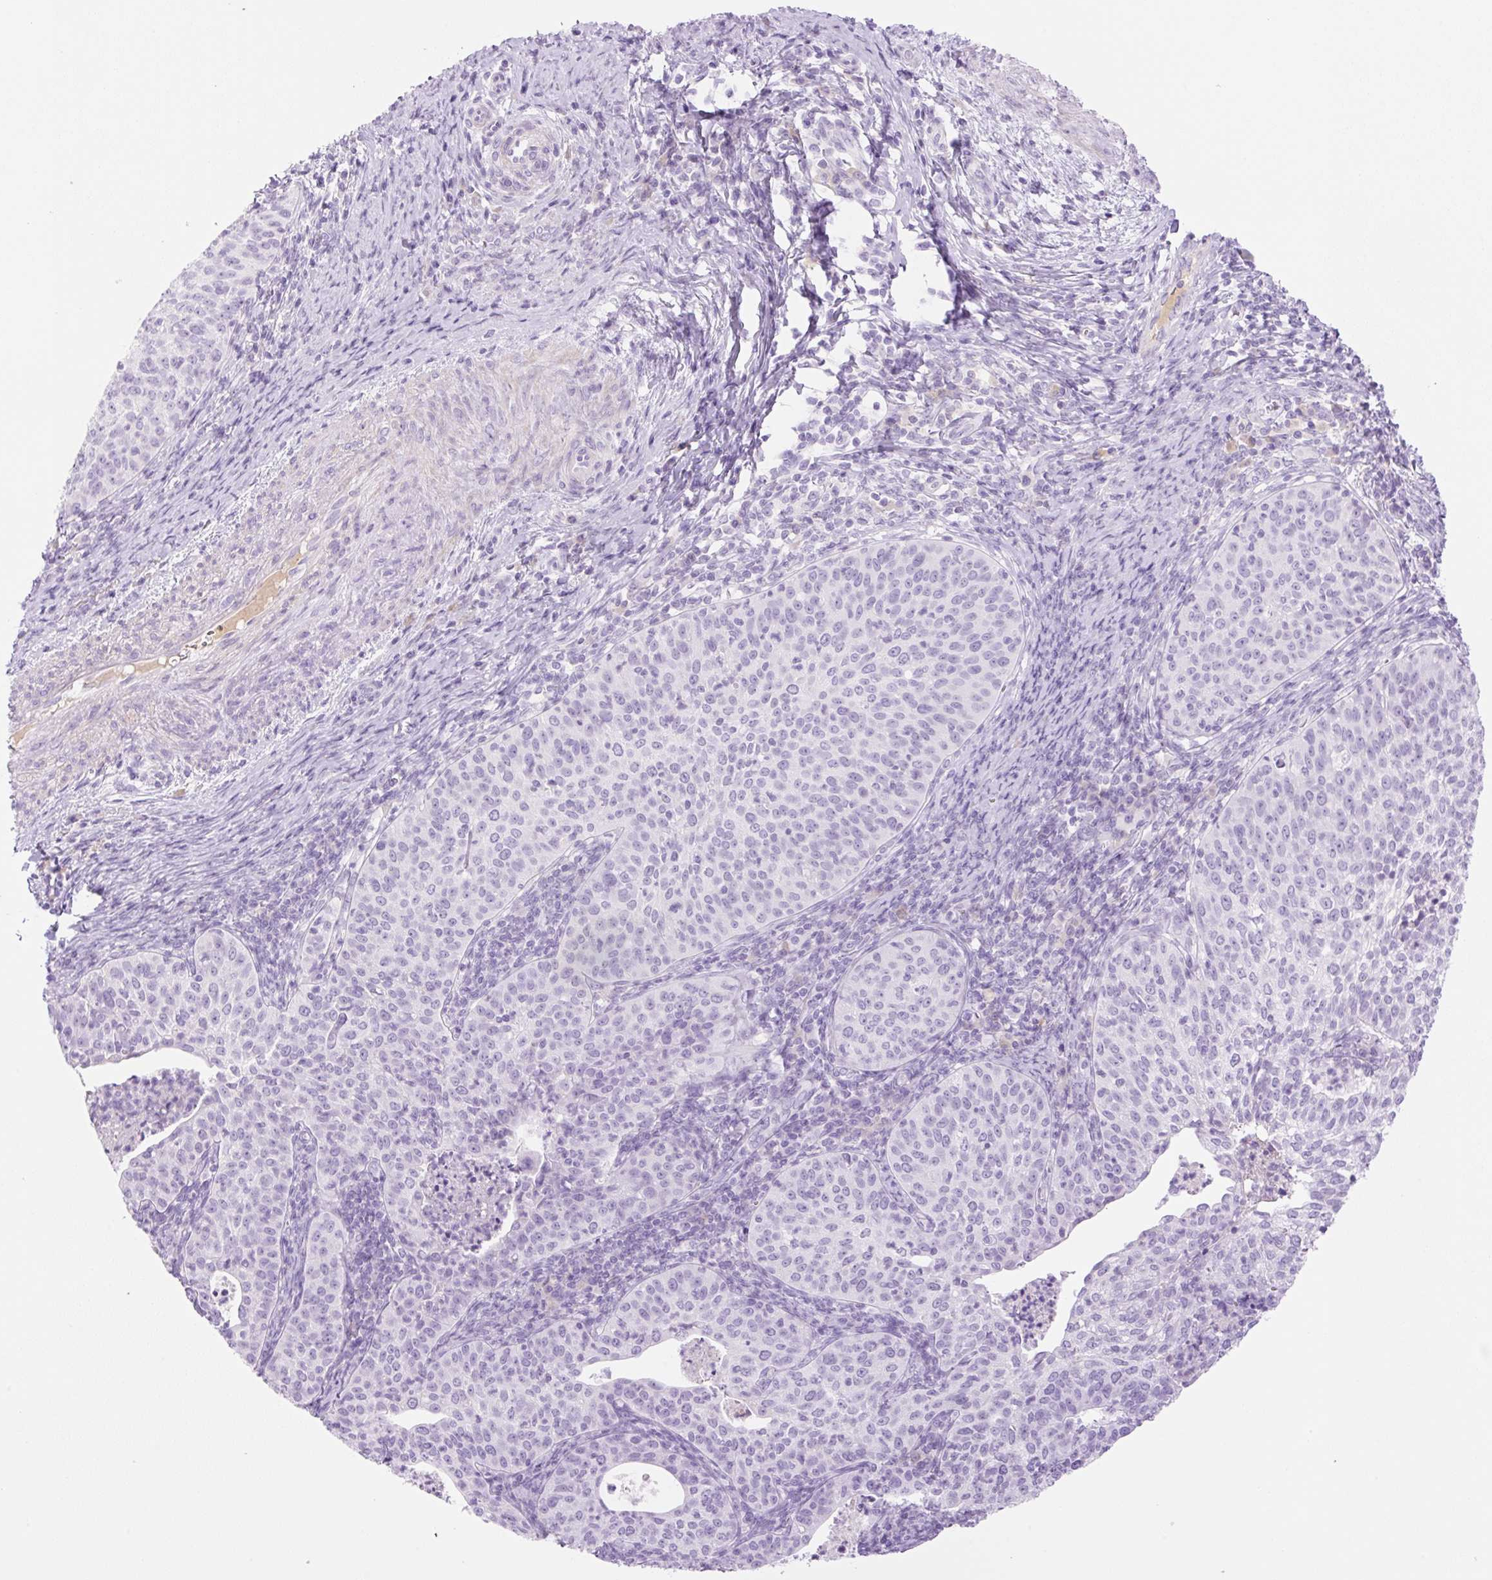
{"staining": {"intensity": "negative", "quantity": "none", "location": "none"}, "tissue": "cervical cancer", "cell_type": "Tumor cells", "image_type": "cancer", "snomed": [{"axis": "morphology", "description": "Squamous cell carcinoma, NOS"}, {"axis": "topography", "description": "Cervix"}], "caption": "Tumor cells show no significant positivity in cervical squamous cell carcinoma.", "gene": "PALM3", "patient": {"sex": "female", "age": 30}}